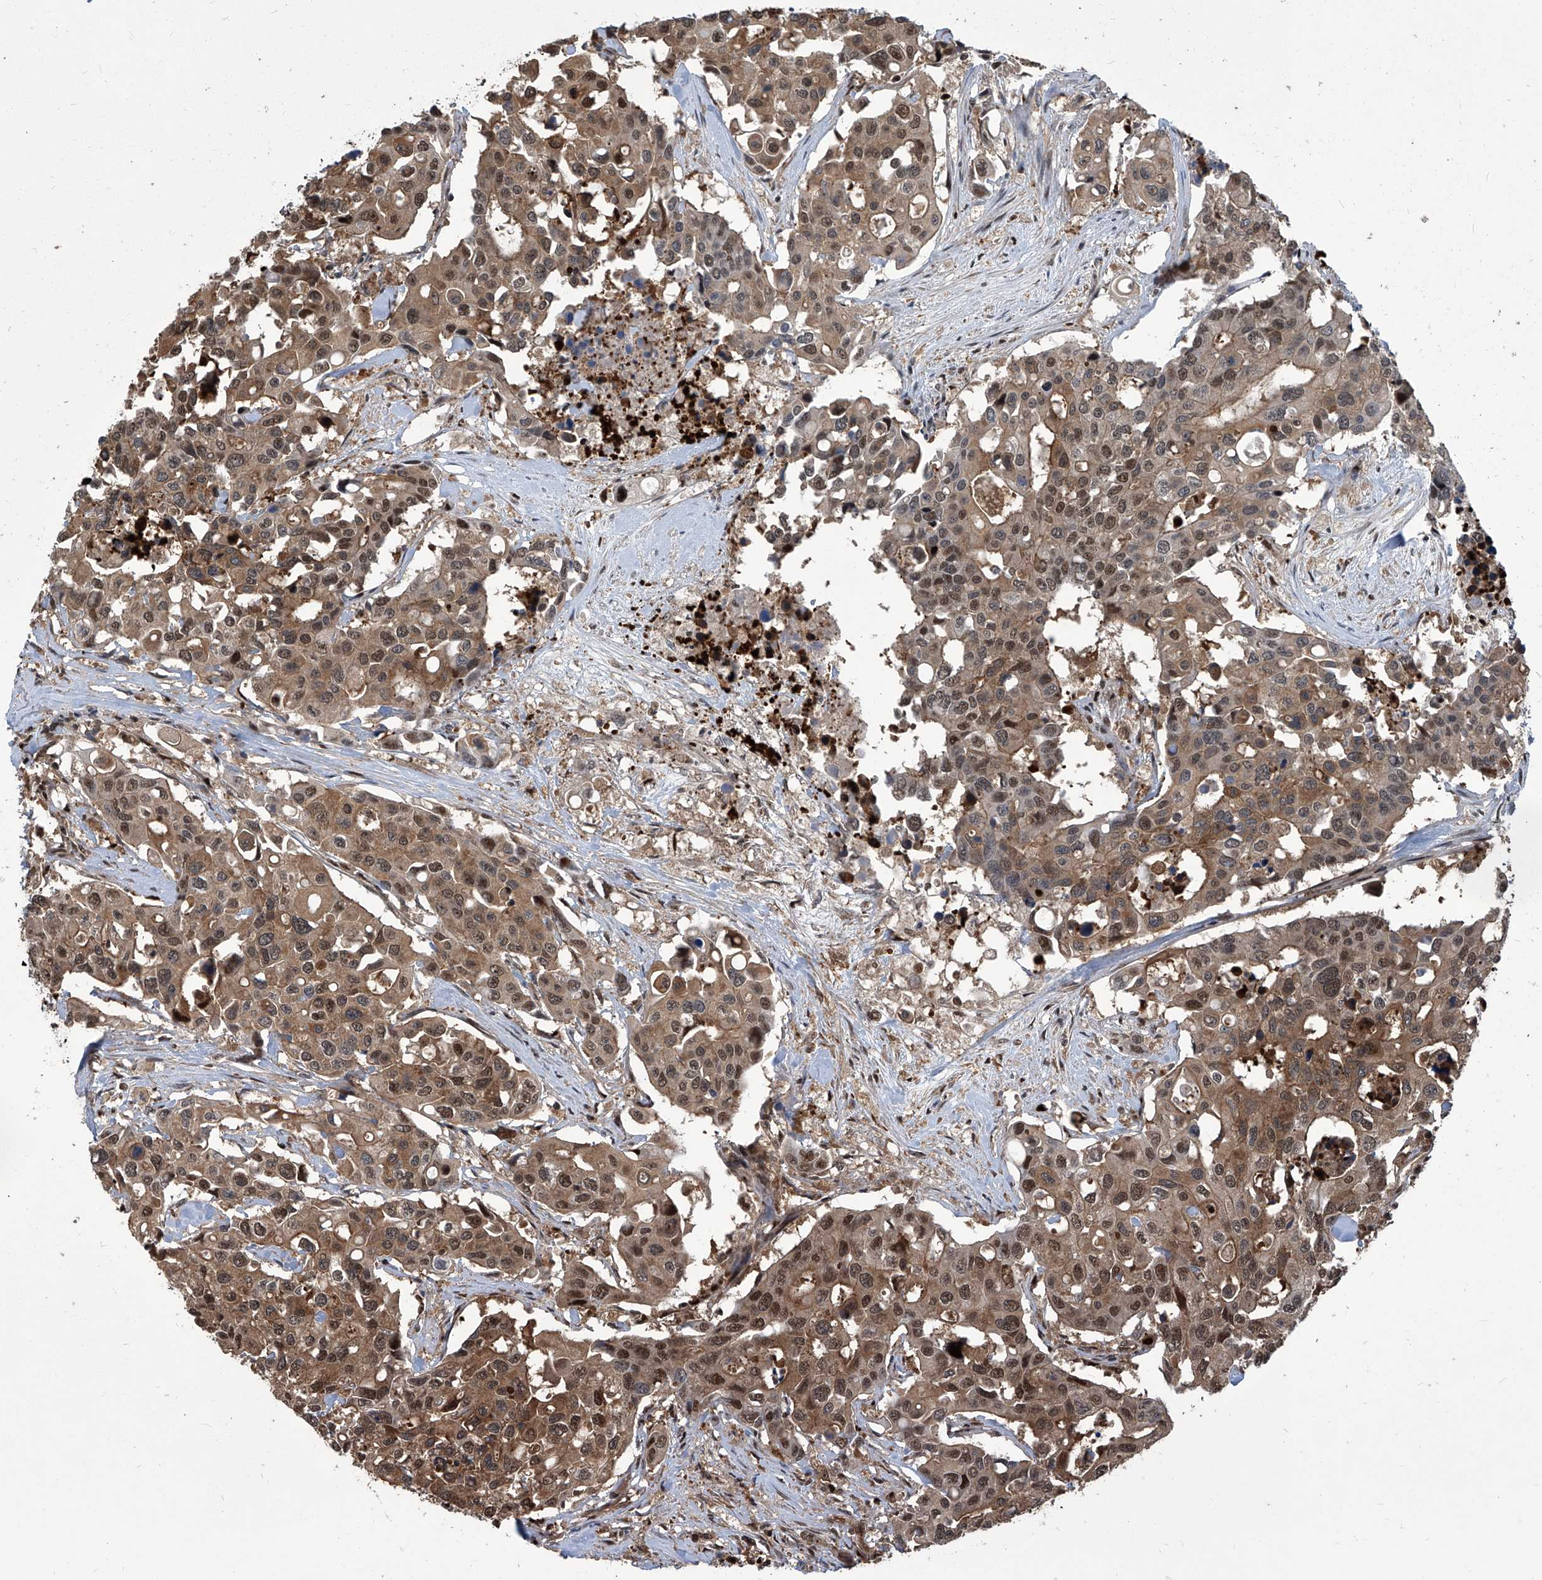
{"staining": {"intensity": "moderate", "quantity": ">75%", "location": "cytoplasmic/membranous,nuclear"}, "tissue": "colorectal cancer", "cell_type": "Tumor cells", "image_type": "cancer", "snomed": [{"axis": "morphology", "description": "Adenocarcinoma, NOS"}, {"axis": "topography", "description": "Colon"}], "caption": "DAB immunohistochemical staining of adenocarcinoma (colorectal) reveals moderate cytoplasmic/membranous and nuclear protein staining in about >75% of tumor cells.", "gene": "PSMB1", "patient": {"sex": "male", "age": 77}}